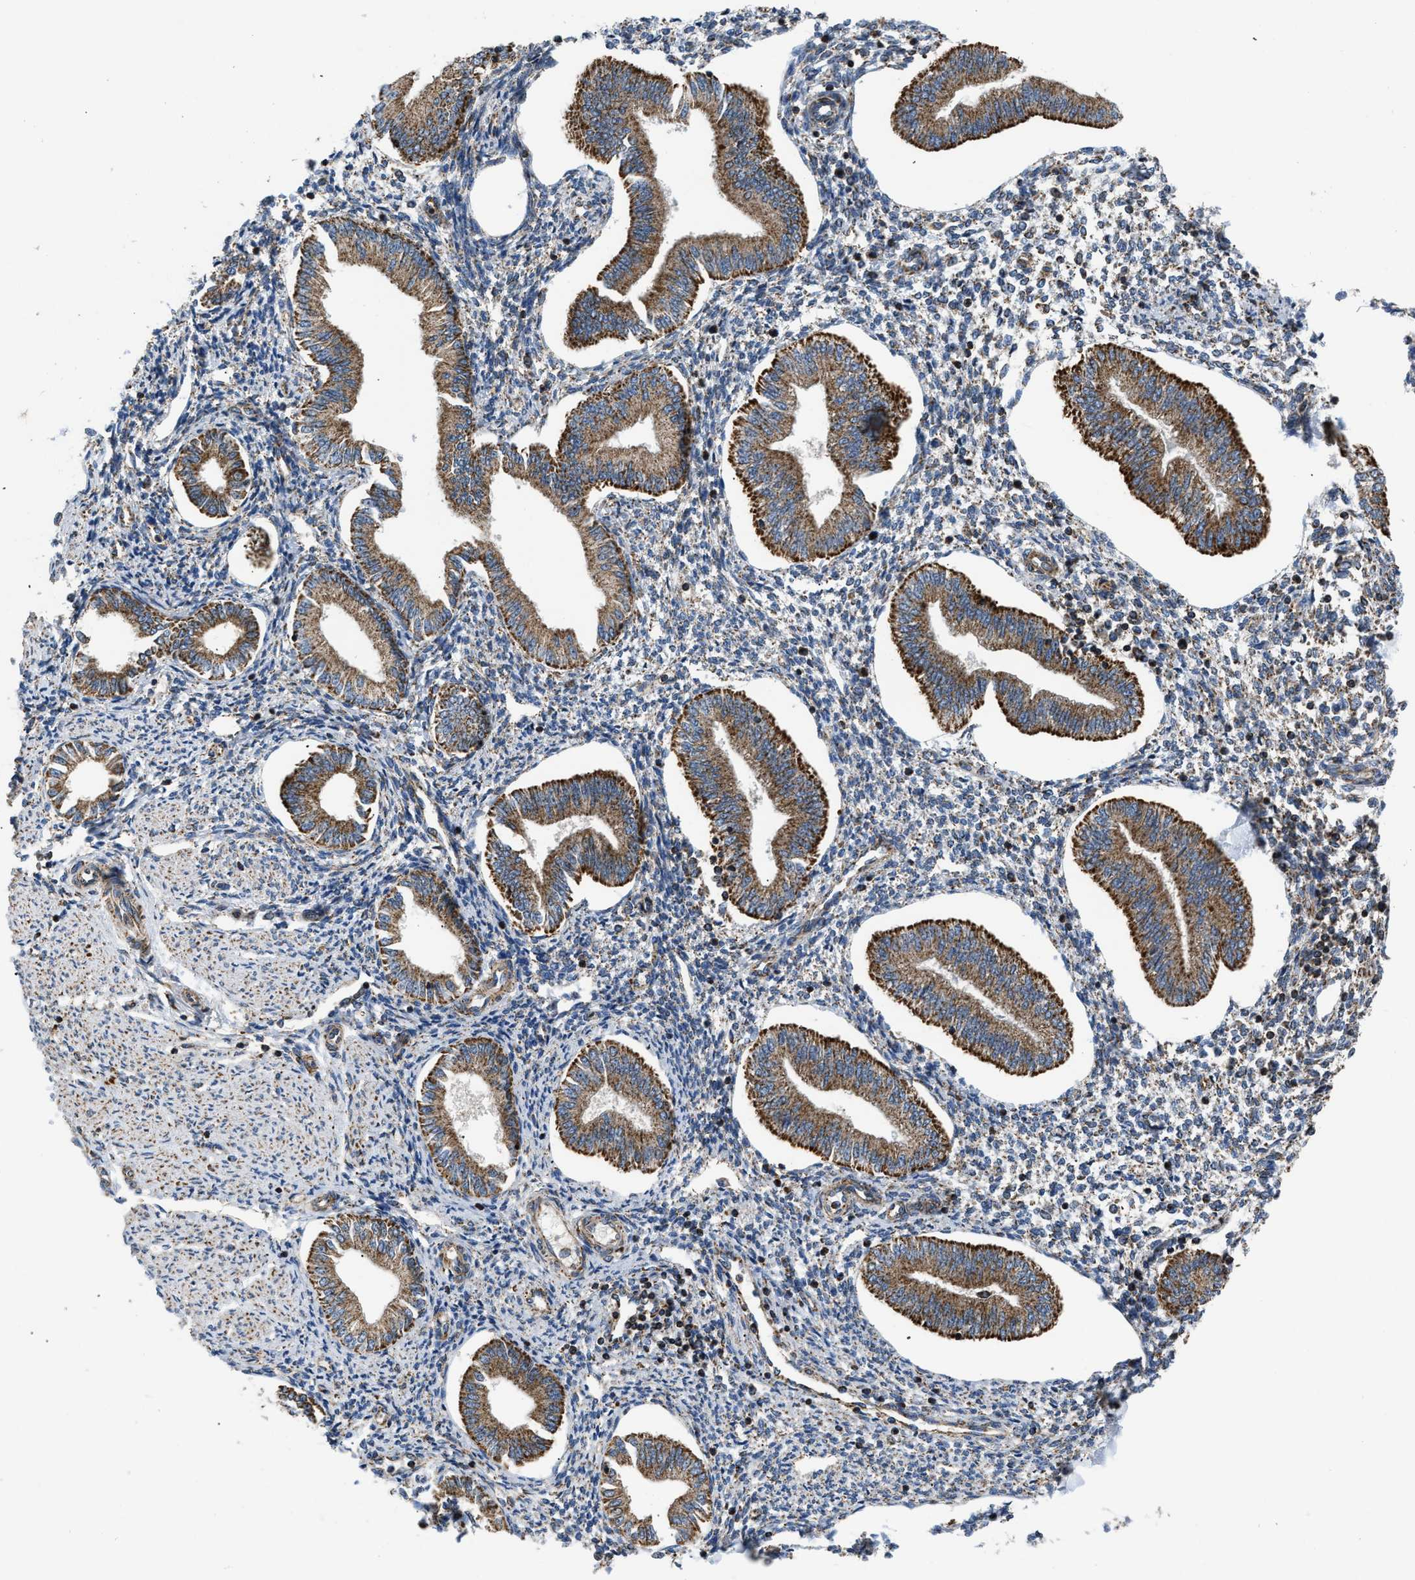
{"staining": {"intensity": "moderate", "quantity": "<25%", "location": "cytoplasmic/membranous"}, "tissue": "endometrium", "cell_type": "Cells in endometrial stroma", "image_type": "normal", "snomed": [{"axis": "morphology", "description": "Normal tissue, NOS"}, {"axis": "topography", "description": "Endometrium"}], "caption": "IHC micrograph of benign endometrium: endometrium stained using immunohistochemistry (IHC) reveals low levels of moderate protein expression localized specifically in the cytoplasmic/membranous of cells in endometrial stroma, appearing as a cytoplasmic/membranous brown color.", "gene": "OPTN", "patient": {"sex": "female", "age": 50}}